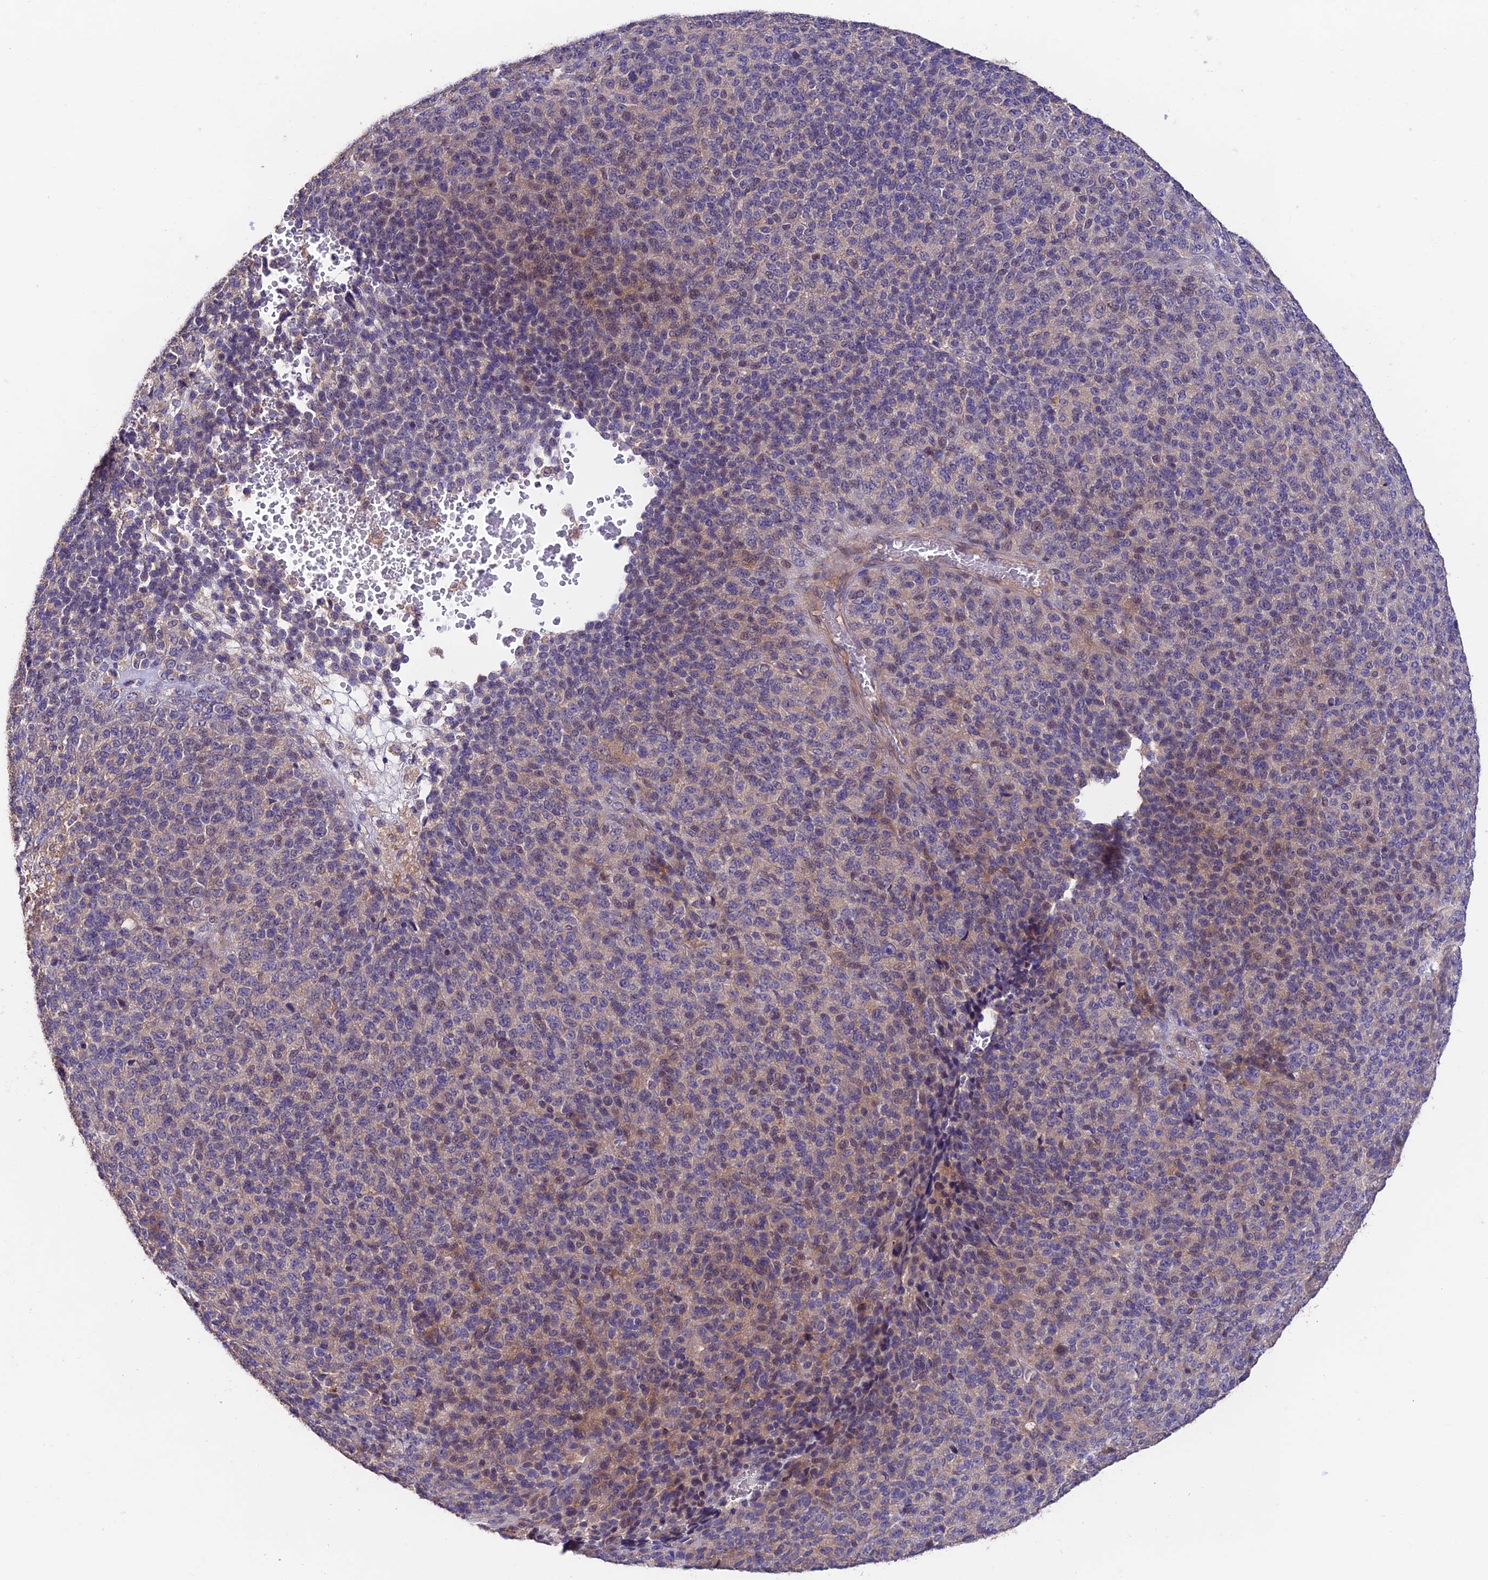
{"staining": {"intensity": "moderate", "quantity": "25%-75%", "location": "cytoplasmic/membranous"}, "tissue": "melanoma", "cell_type": "Tumor cells", "image_type": "cancer", "snomed": [{"axis": "morphology", "description": "Malignant melanoma, Metastatic site"}, {"axis": "topography", "description": "Brain"}], "caption": "Immunohistochemistry (IHC) micrograph of melanoma stained for a protein (brown), which reveals medium levels of moderate cytoplasmic/membranous expression in approximately 25%-75% of tumor cells.", "gene": "BRME1", "patient": {"sex": "female", "age": 56}}